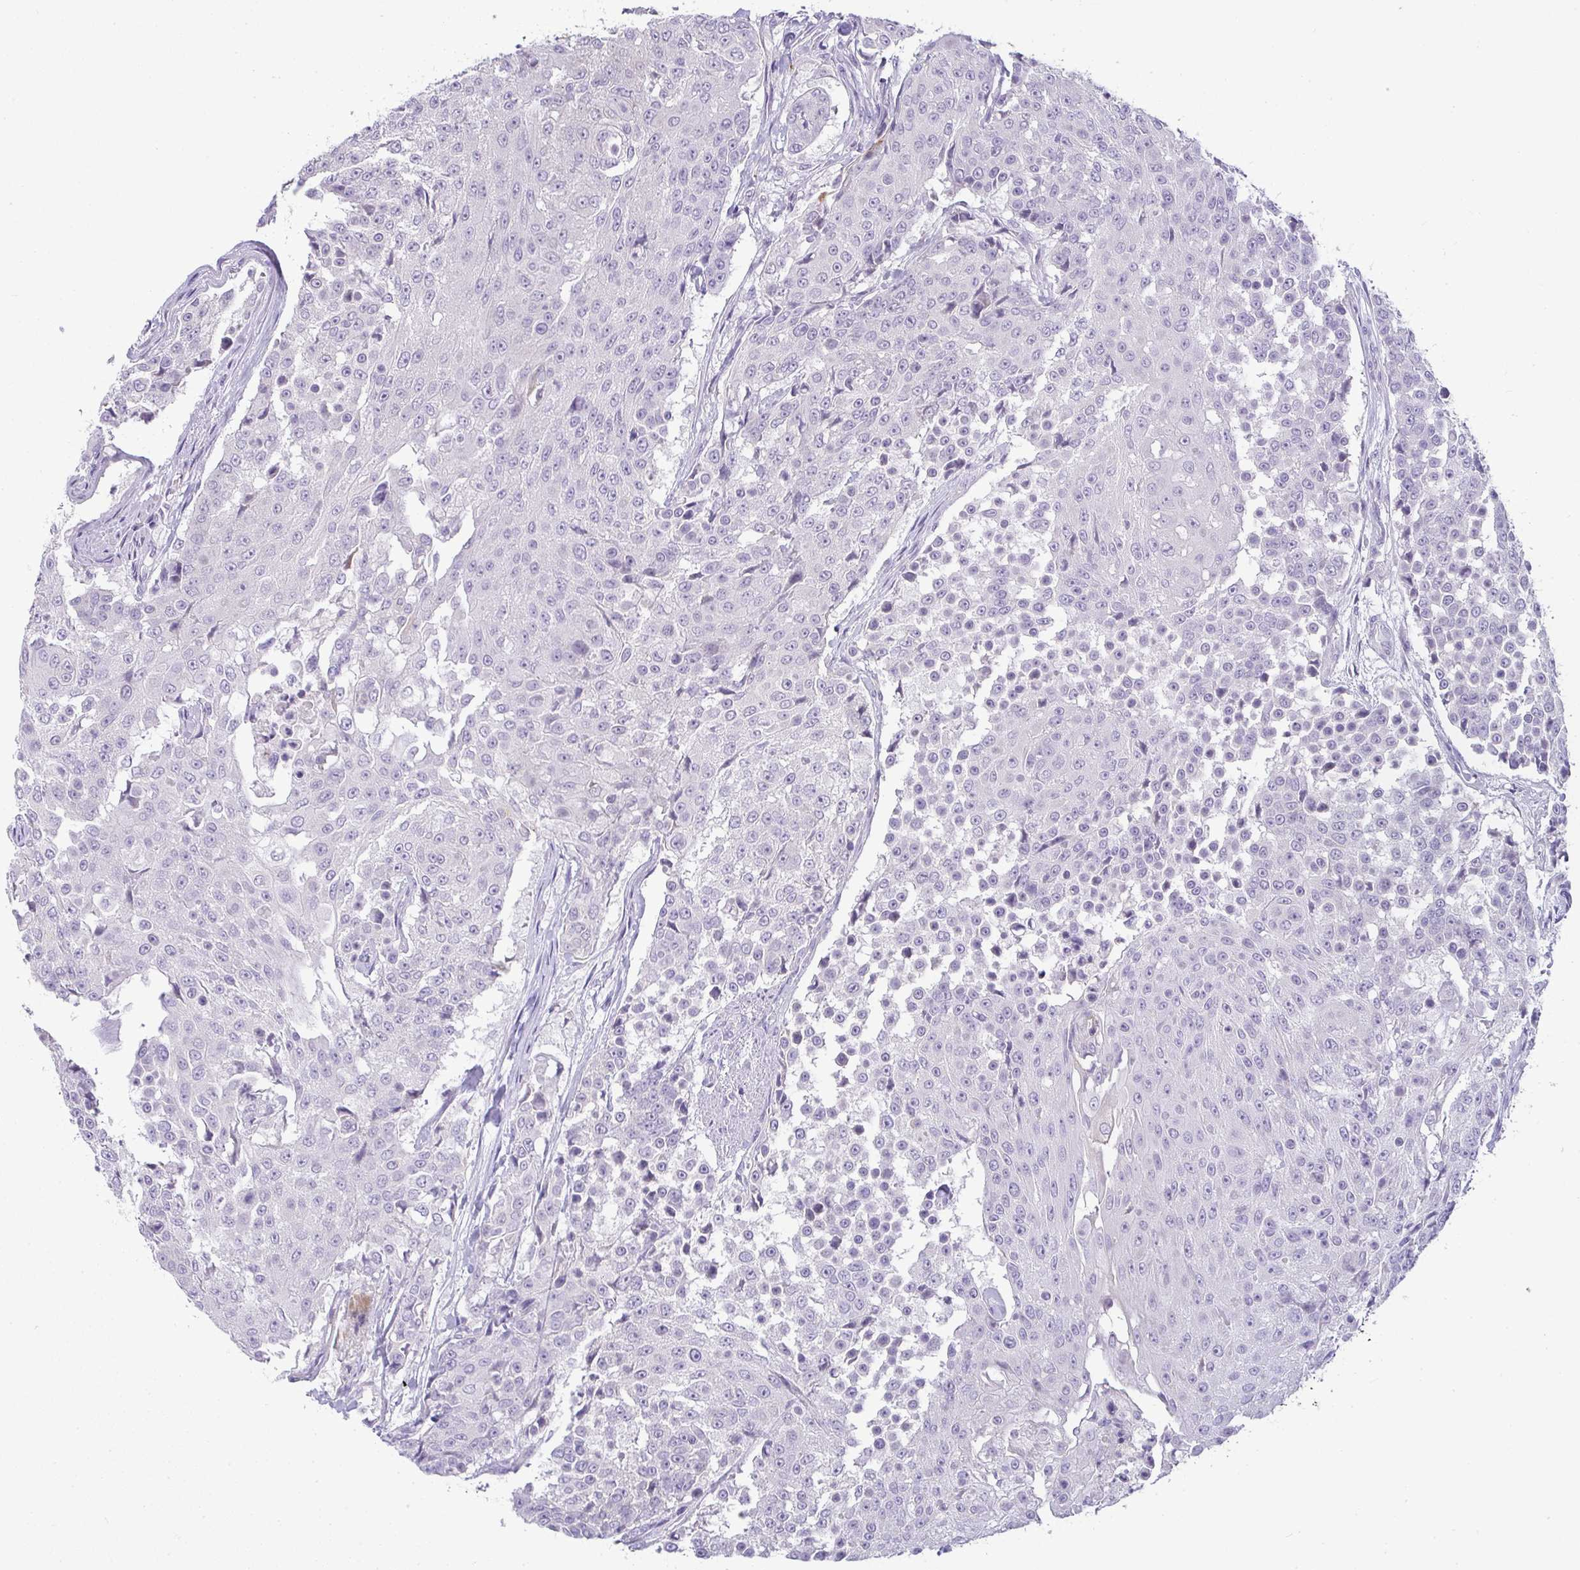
{"staining": {"intensity": "negative", "quantity": "none", "location": "none"}, "tissue": "urothelial cancer", "cell_type": "Tumor cells", "image_type": "cancer", "snomed": [{"axis": "morphology", "description": "Urothelial carcinoma, High grade"}, {"axis": "topography", "description": "Urinary bladder"}], "caption": "Immunohistochemistry image of urothelial cancer stained for a protein (brown), which exhibits no expression in tumor cells. (DAB immunohistochemistry (IHC) with hematoxylin counter stain).", "gene": "LIPE", "patient": {"sex": "female", "age": 63}}